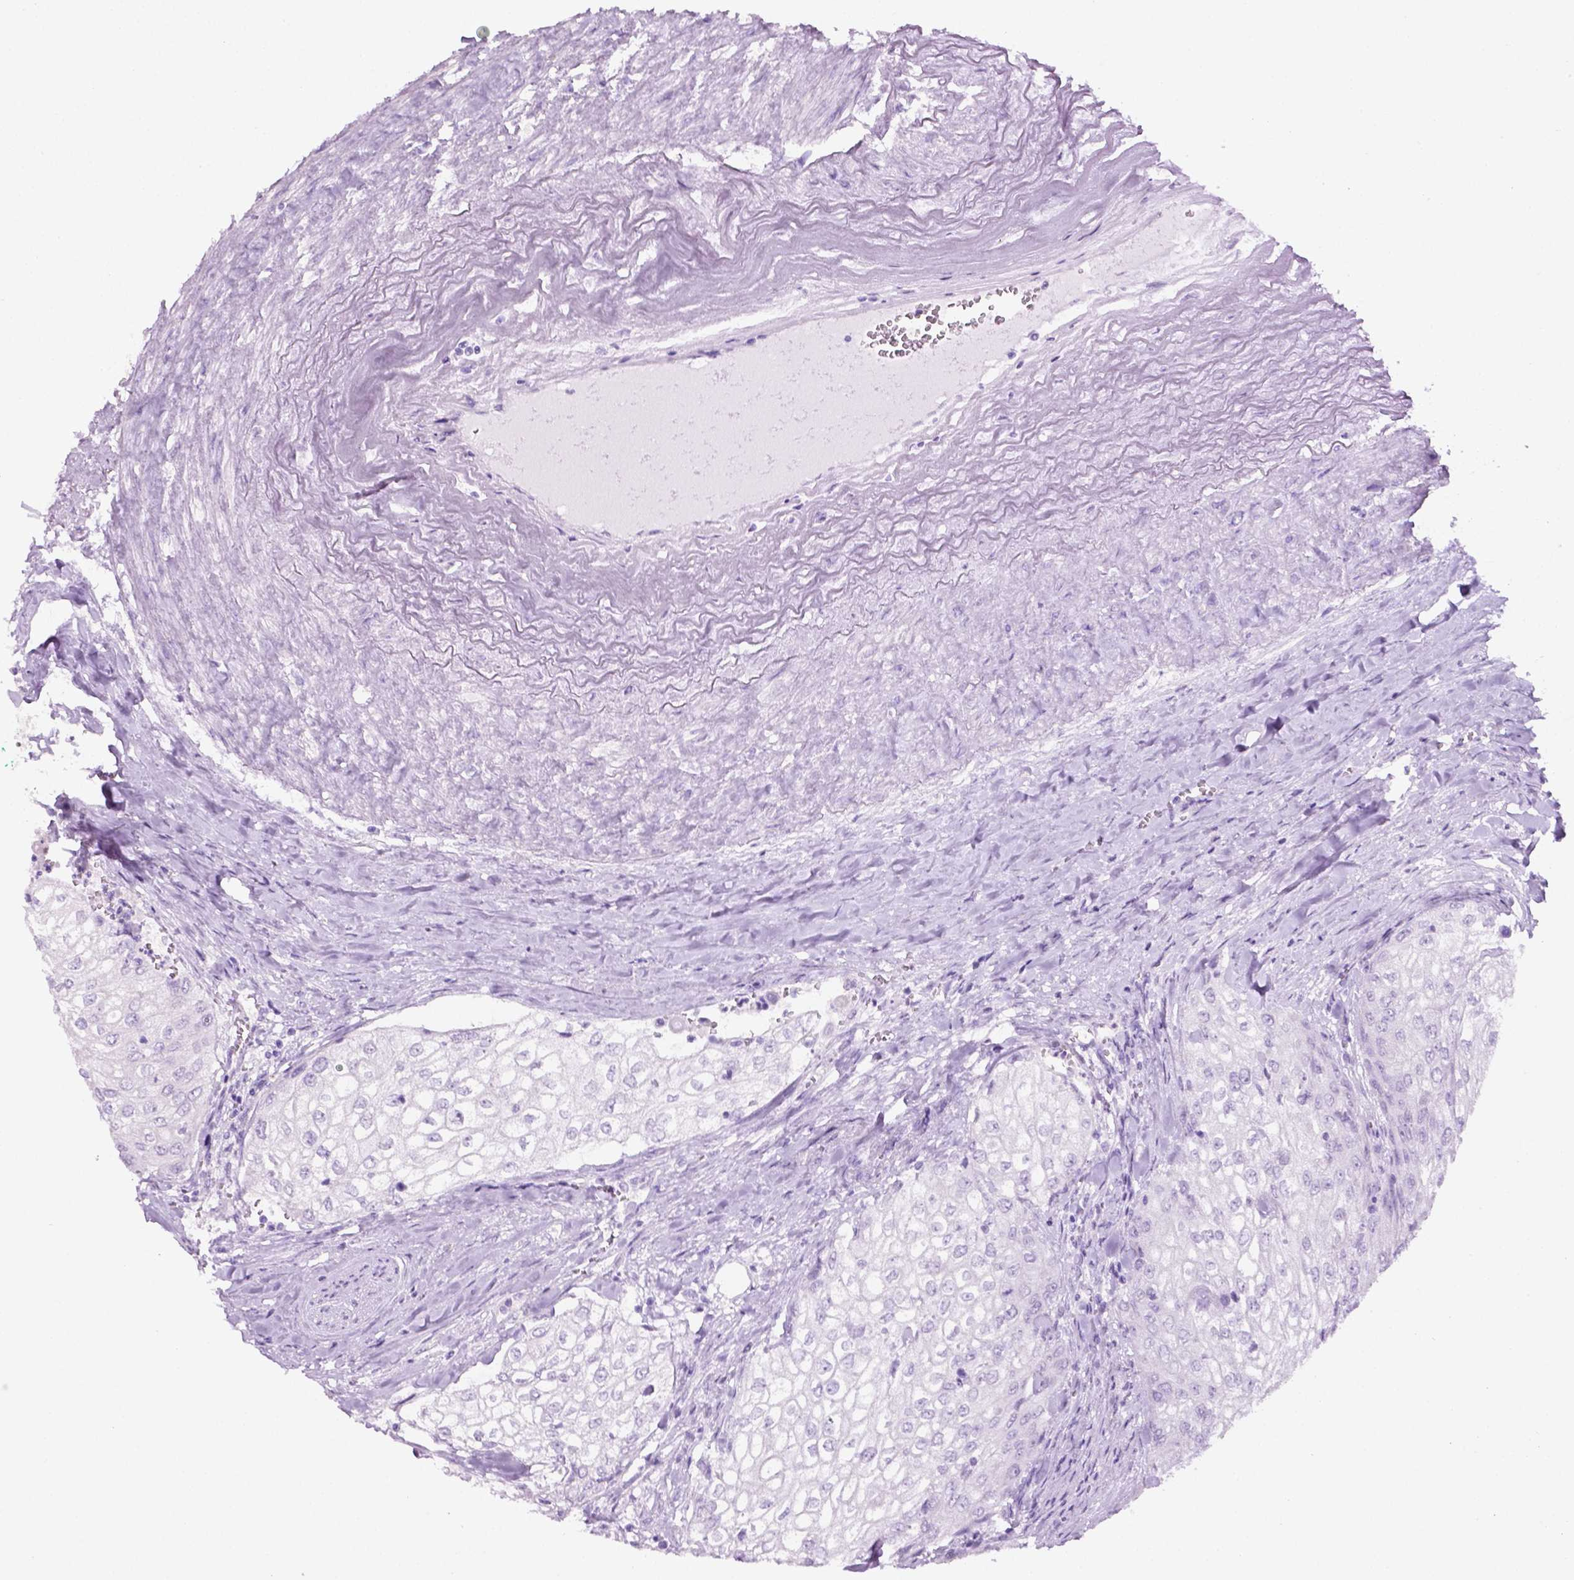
{"staining": {"intensity": "negative", "quantity": "none", "location": "none"}, "tissue": "urothelial cancer", "cell_type": "Tumor cells", "image_type": "cancer", "snomed": [{"axis": "morphology", "description": "Urothelial carcinoma, High grade"}, {"axis": "topography", "description": "Urinary bladder"}], "caption": "High power microscopy micrograph of an IHC image of high-grade urothelial carcinoma, revealing no significant expression in tumor cells.", "gene": "PHGR1", "patient": {"sex": "male", "age": 62}}